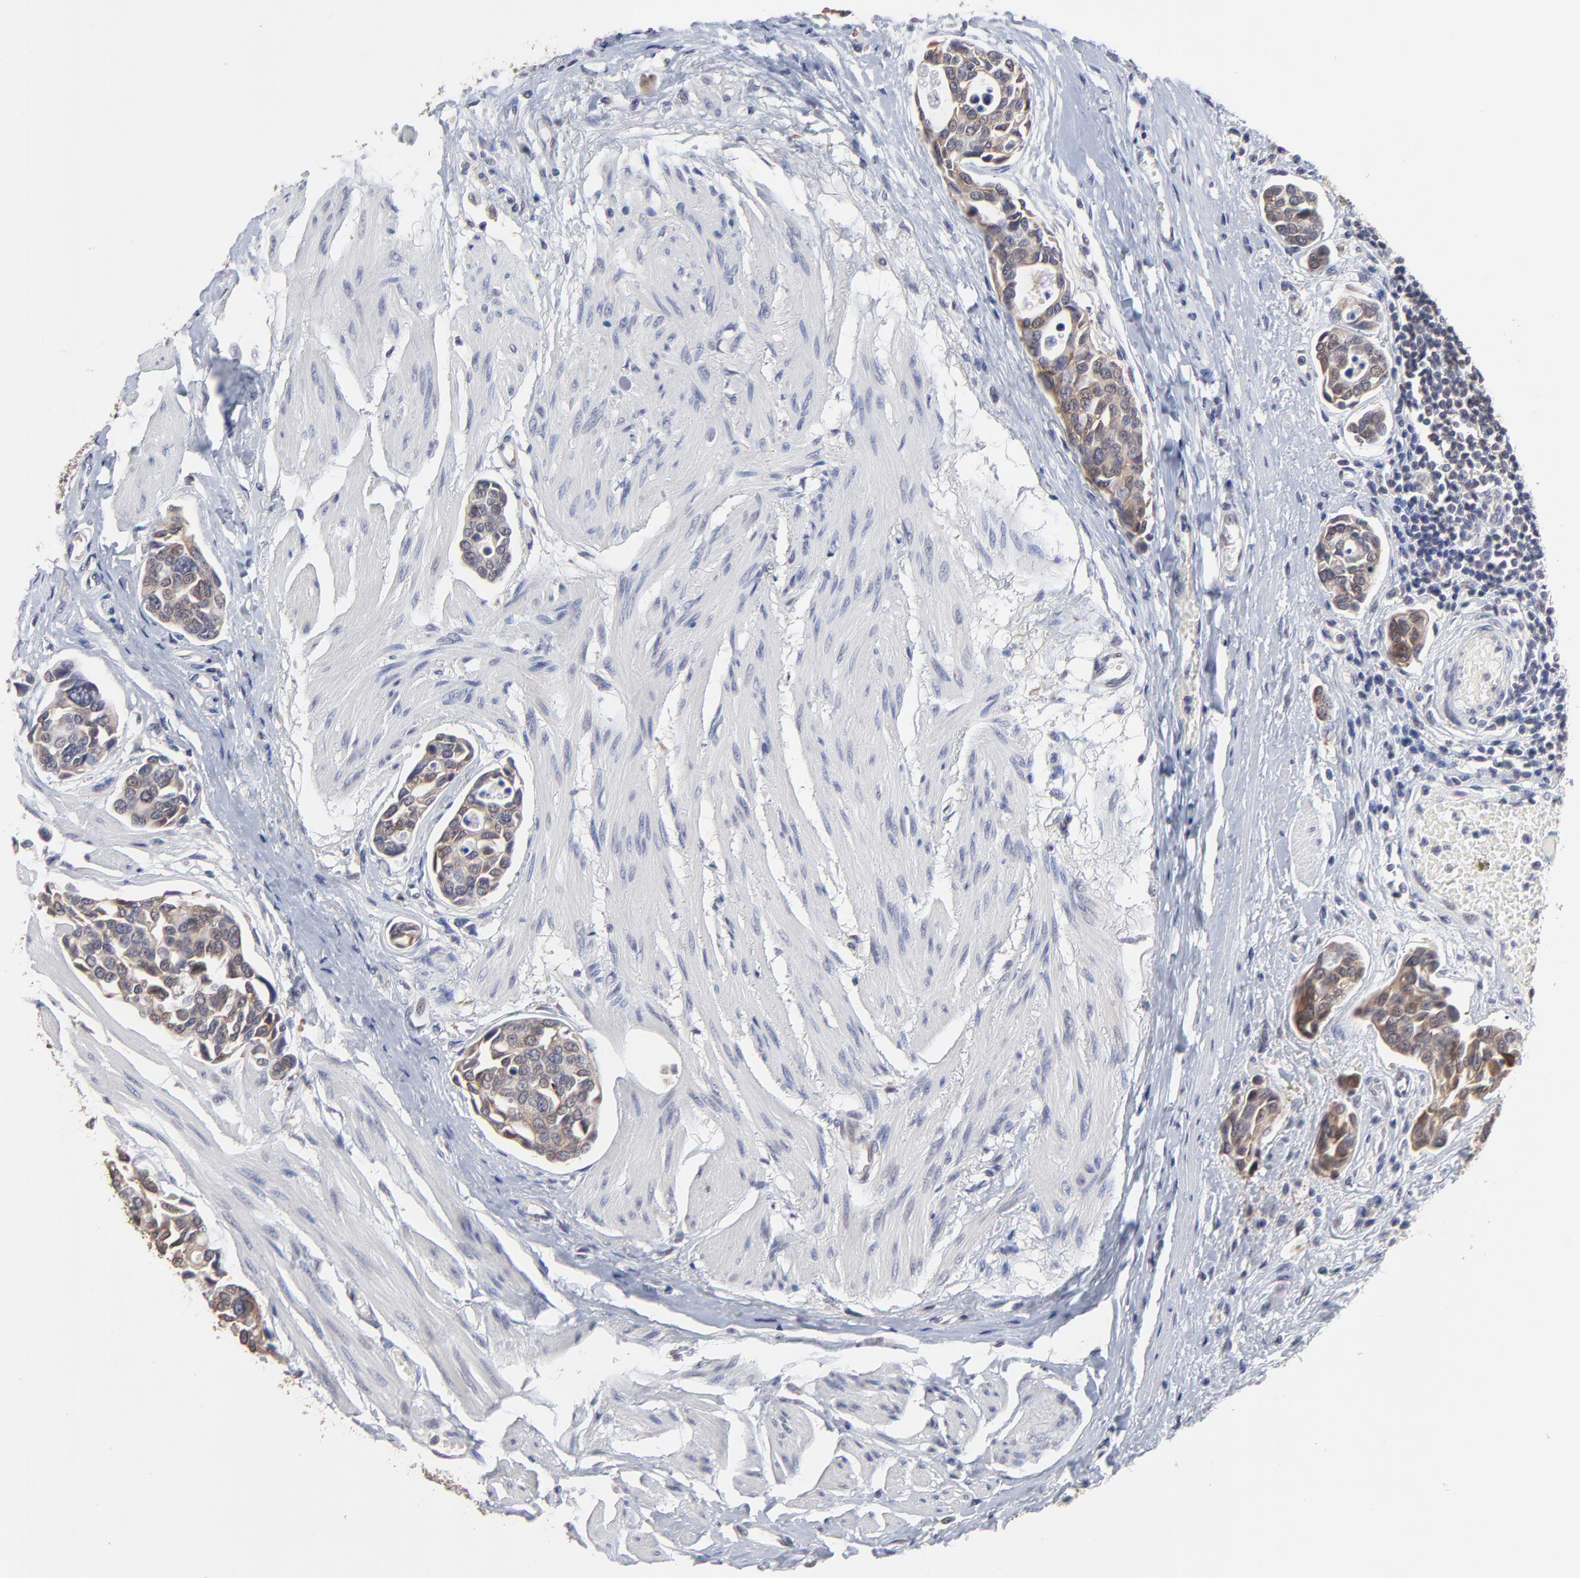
{"staining": {"intensity": "moderate", "quantity": ">75%", "location": "cytoplasmic/membranous"}, "tissue": "urothelial cancer", "cell_type": "Tumor cells", "image_type": "cancer", "snomed": [{"axis": "morphology", "description": "Urothelial carcinoma, High grade"}, {"axis": "topography", "description": "Urinary bladder"}], "caption": "Brown immunohistochemical staining in urothelial cancer reveals moderate cytoplasmic/membranous staining in about >75% of tumor cells. (Stains: DAB in brown, nuclei in blue, Microscopy: brightfield microscopy at high magnification).", "gene": "CCT2", "patient": {"sex": "male", "age": 78}}